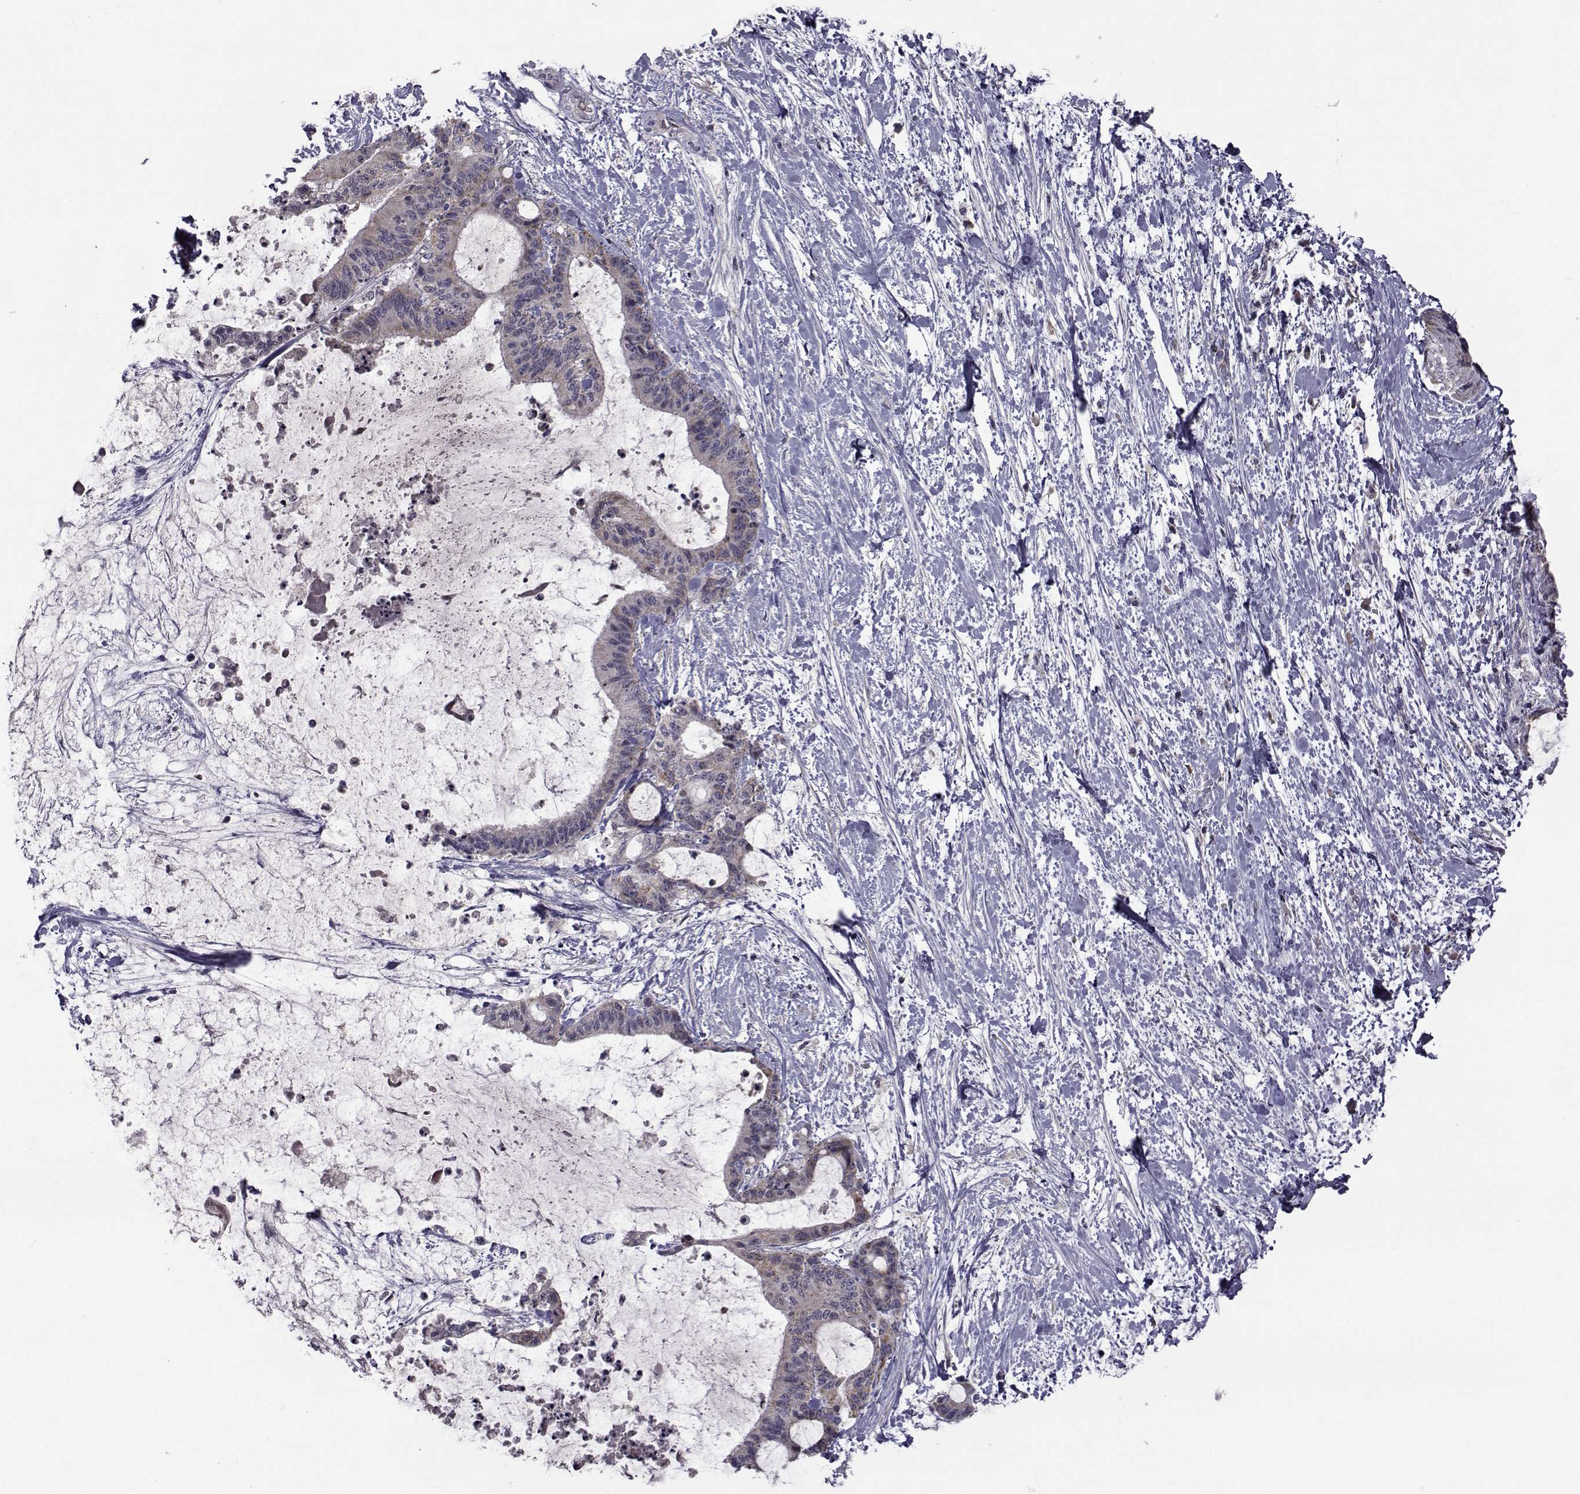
{"staining": {"intensity": "weak", "quantity": "<25%", "location": "cytoplasmic/membranous"}, "tissue": "liver cancer", "cell_type": "Tumor cells", "image_type": "cancer", "snomed": [{"axis": "morphology", "description": "Cholangiocarcinoma"}, {"axis": "topography", "description": "Liver"}], "caption": "High magnification brightfield microscopy of liver cancer stained with DAB (3,3'-diaminobenzidine) (brown) and counterstained with hematoxylin (blue): tumor cells show no significant staining. (Immunohistochemistry, brightfield microscopy, high magnification).", "gene": "FDXR", "patient": {"sex": "female", "age": 73}}